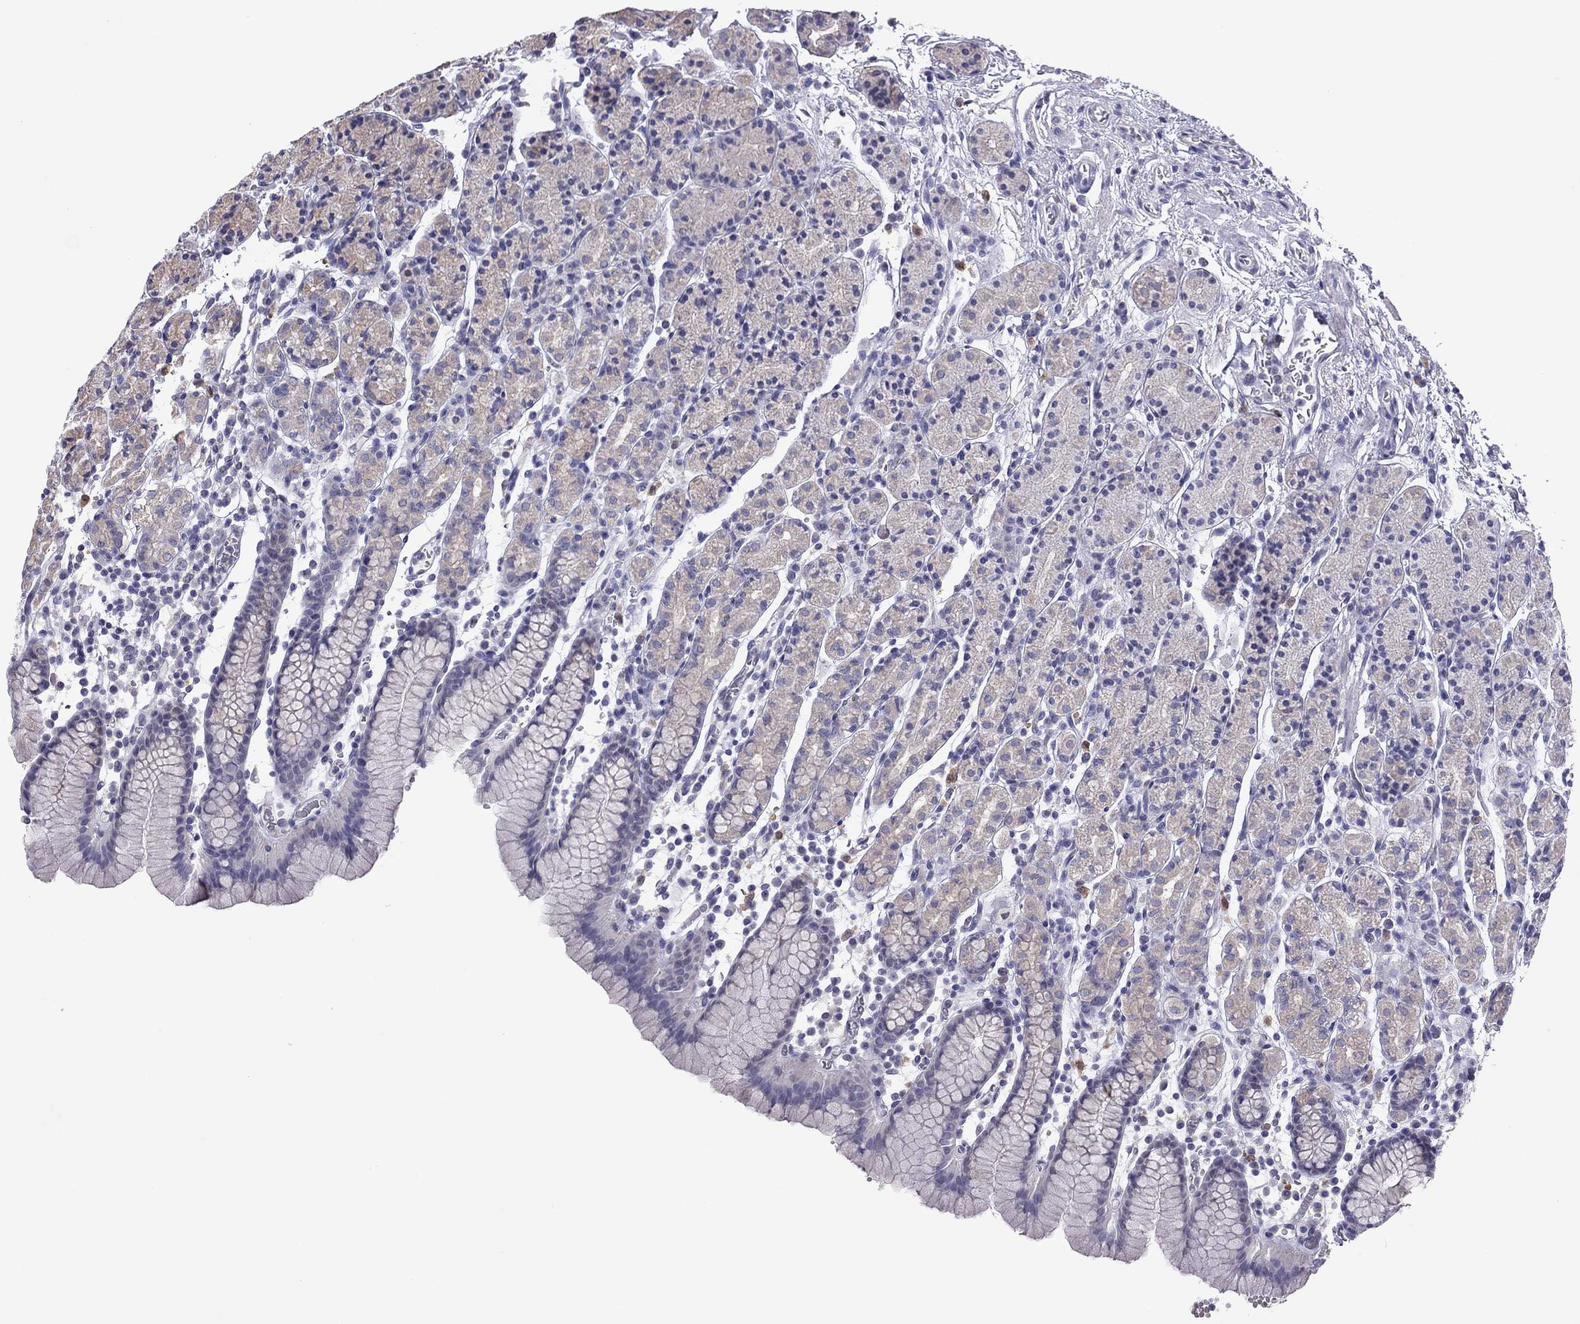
{"staining": {"intensity": "weak", "quantity": "25%-75%", "location": "cytoplasmic/membranous"}, "tissue": "stomach", "cell_type": "Glandular cells", "image_type": "normal", "snomed": [{"axis": "morphology", "description": "Normal tissue, NOS"}, {"axis": "topography", "description": "Stomach, upper"}, {"axis": "topography", "description": "Stomach"}], "caption": "DAB immunohistochemical staining of normal human stomach demonstrates weak cytoplasmic/membranous protein positivity in about 25%-75% of glandular cells.", "gene": "PPP1R3A", "patient": {"sex": "male", "age": 62}}